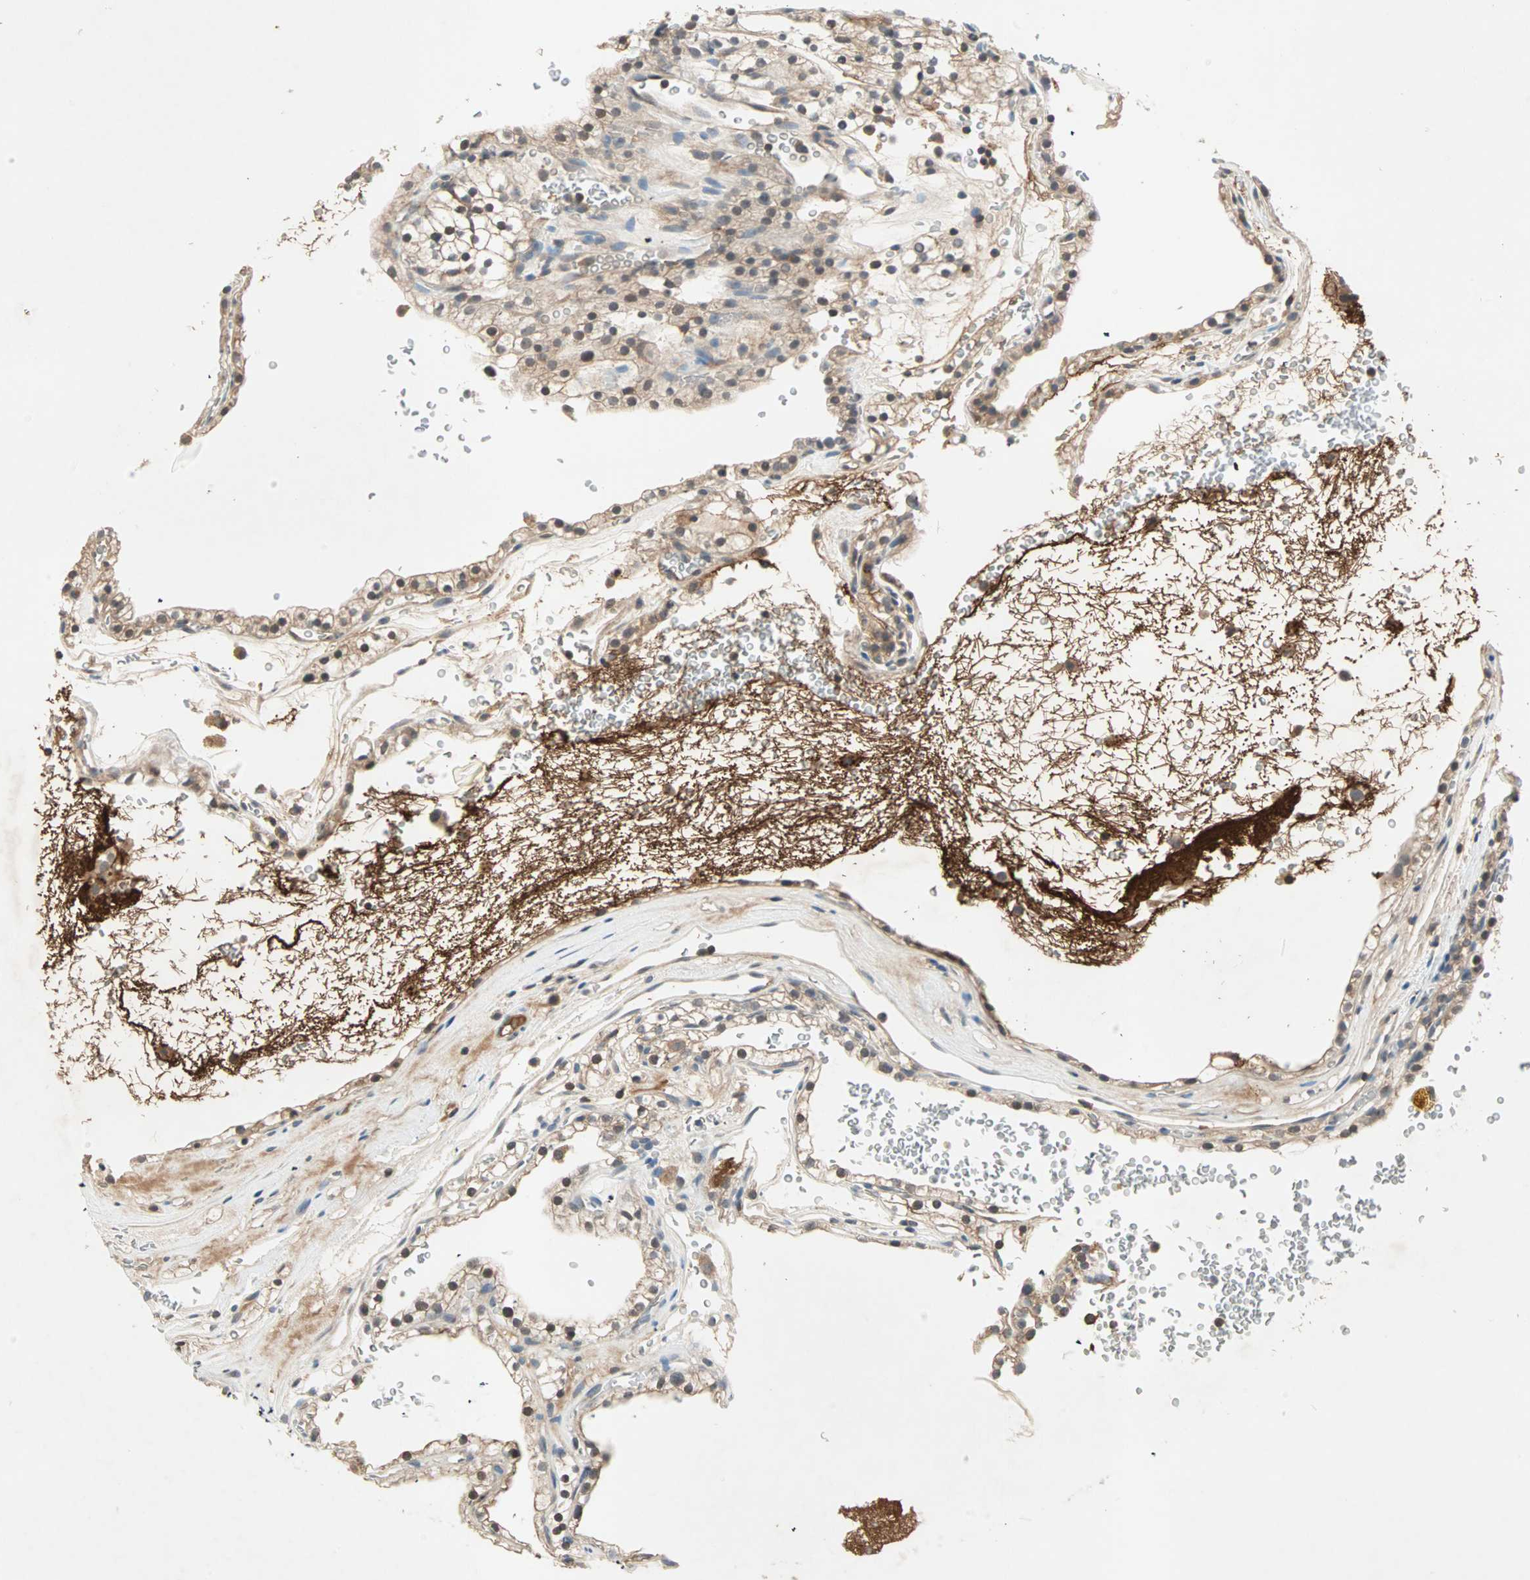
{"staining": {"intensity": "moderate", "quantity": "25%-75%", "location": "cytoplasmic/membranous,nuclear"}, "tissue": "renal cancer", "cell_type": "Tumor cells", "image_type": "cancer", "snomed": [{"axis": "morphology", "description": "Adenocarcinoma, NOS"}, {"axis": "topography", "description": "Kidney"}], "caption": "Tumor cells reveal medium levels of moderate cytoplasmic/membranous and nuclear expression in about 25%-75% of cells in adenocarcinoma (renal).", "gene": "TEC", "patient": {"sex": "female", "age": 41}}